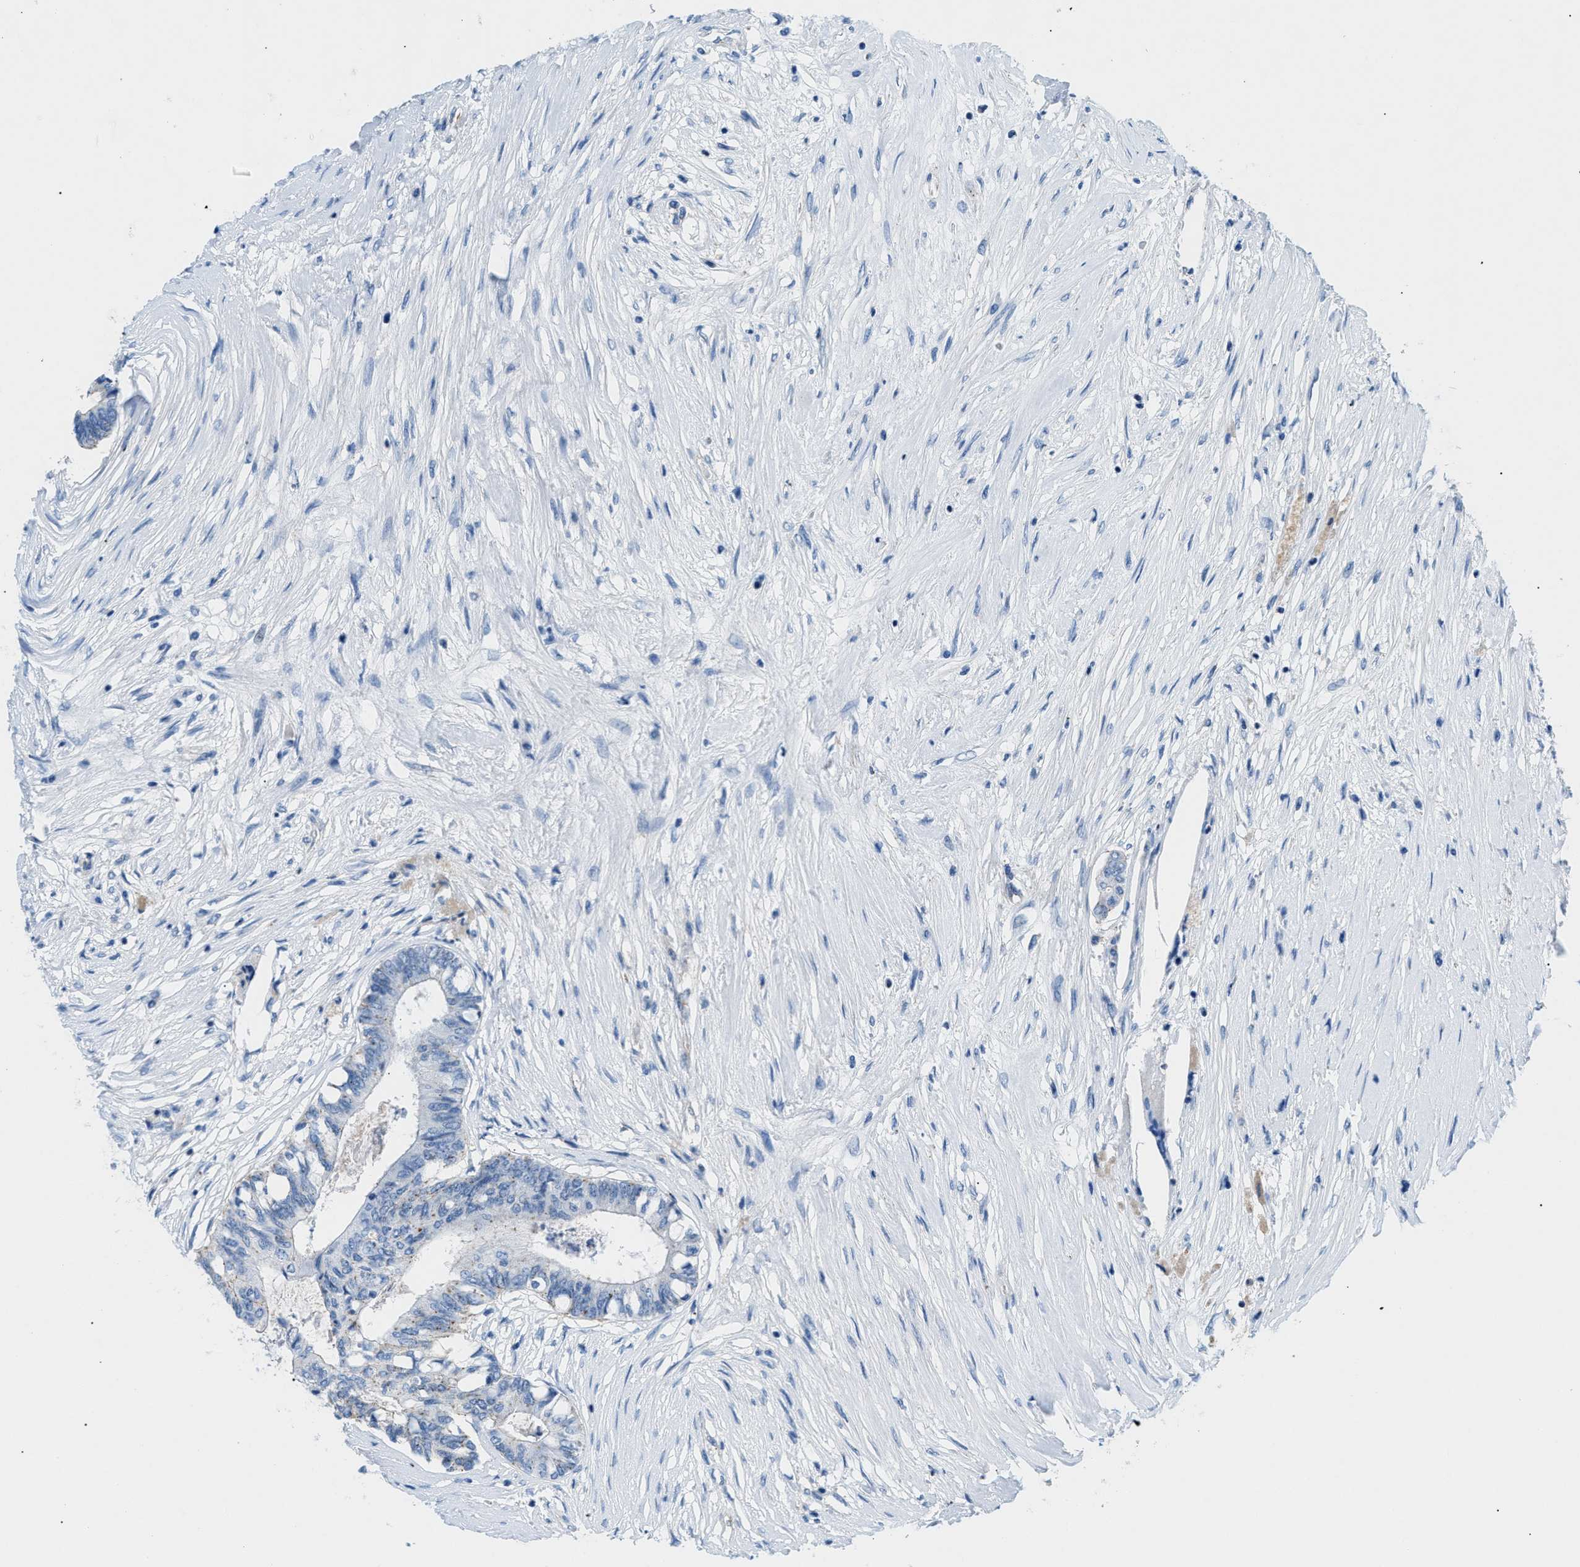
{"staining": {"intensity": "negative", "quantity": "none", "location": "none"}, "tissue": "colorectal cancer", "cell_type": "Tumor cells", "image_type": "cancer", "snomed": [{"axis": "morphology", "description": "Adenocarcinoma, NOS"}, {"axis": "topography", "description": "Rectum"}], "caption": "Tumor cells are negative for protein expression in human colorectal cancer (adenocarcinoma). The staining is performed using DAB (3,3'-diaminobenzidine) brown chromogen with nuclei counter-stained in using hematoxylin.", "gene": "FDCSP", "patient": {"sex": "male", "age": 63}}